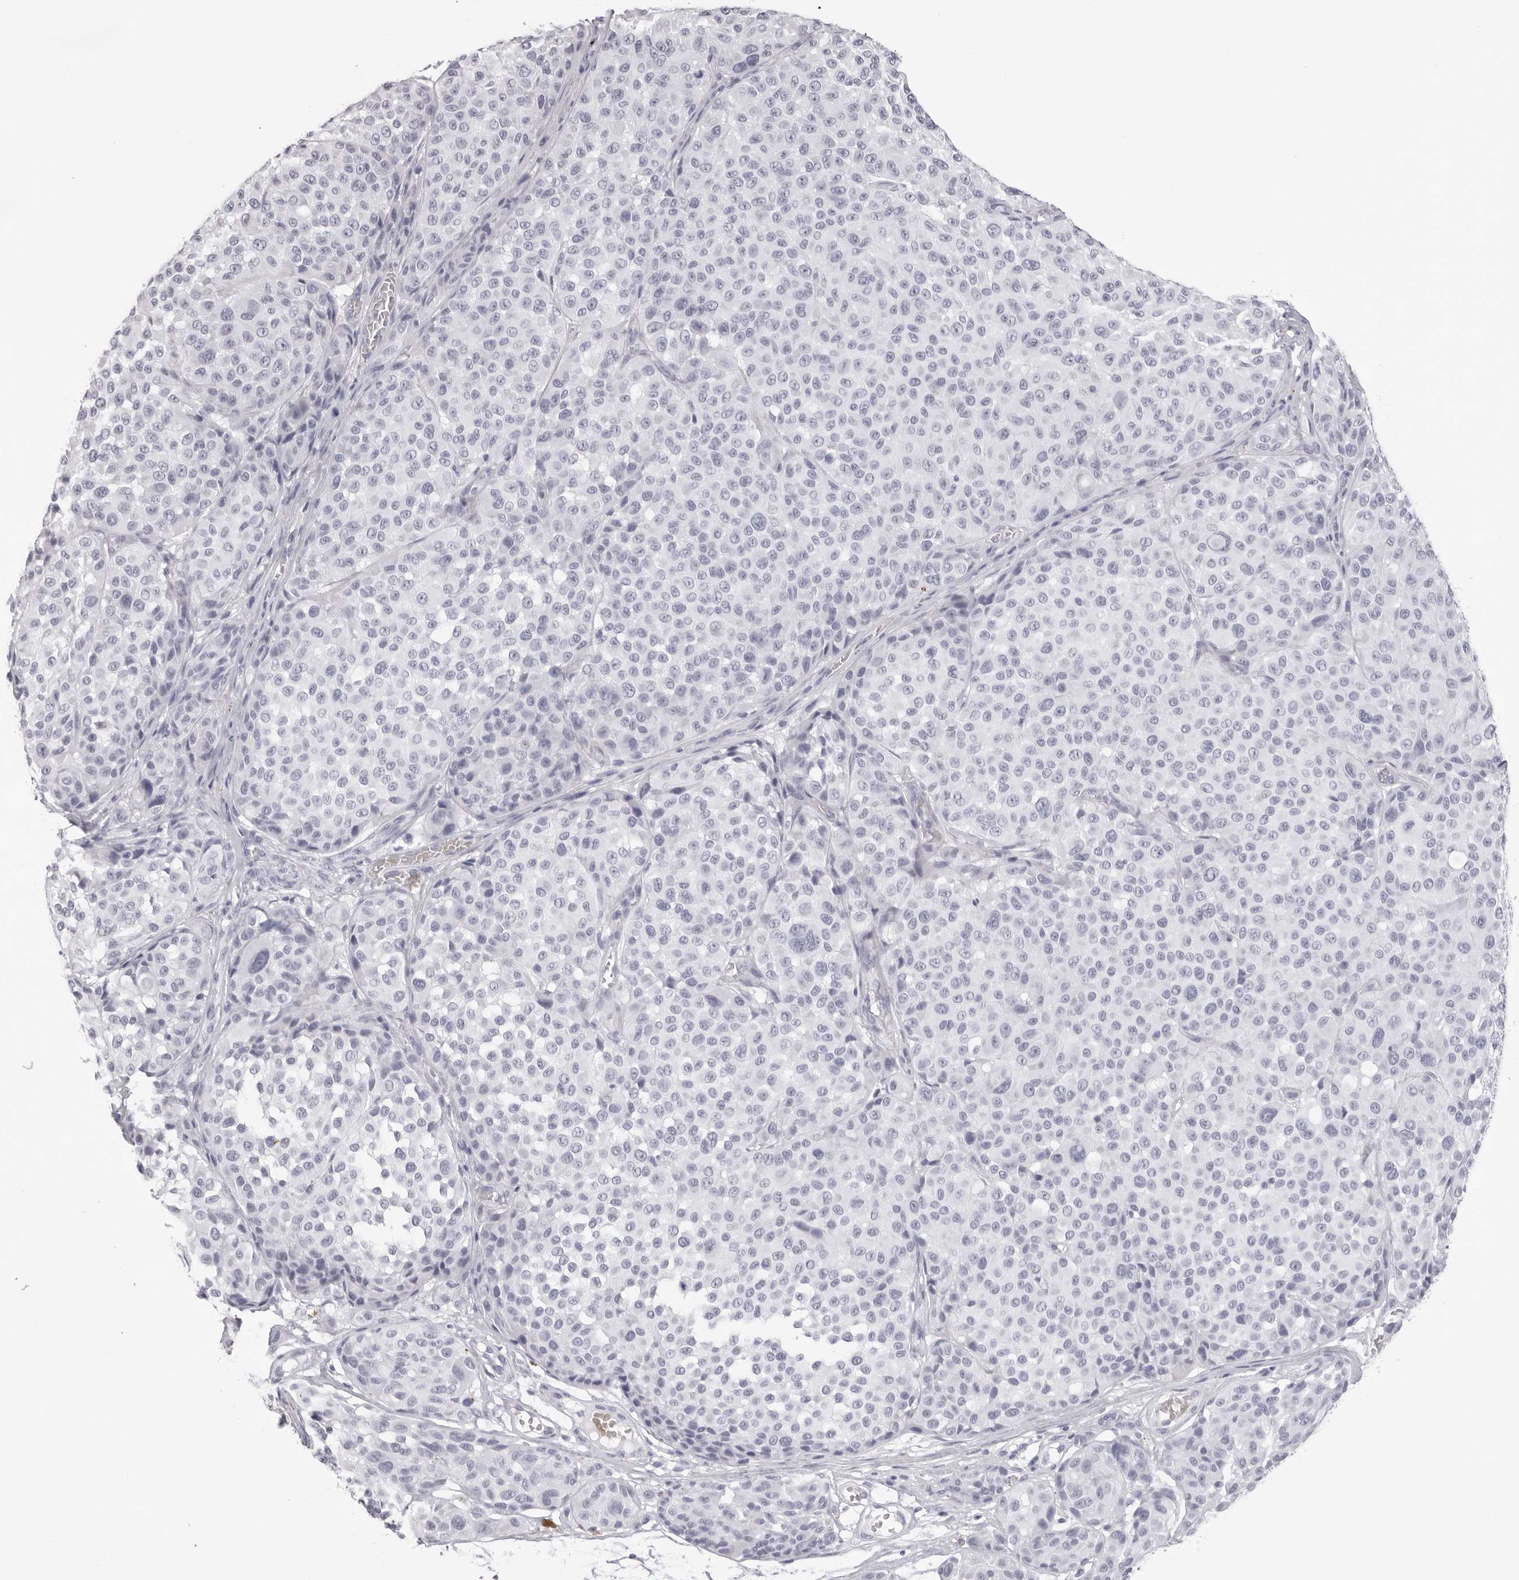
{"staining": {"intensity": "negative", "quantity": "none", "location": "none"}, "tissue": "melanoma", "cell_type": "Tumor cells", "image_type": "cancer", "snomed": [{"axis": "morphology", "description": "Malignant melanoma, NOS"}, {"axis": "topography", "description": "Skin"}], "caption": "Human malignant melanoma stained for a protein using IHC shows no expression in tumor cells.", "gene": "SPTA1", "patient": {"sex": "male", "age": 83}}